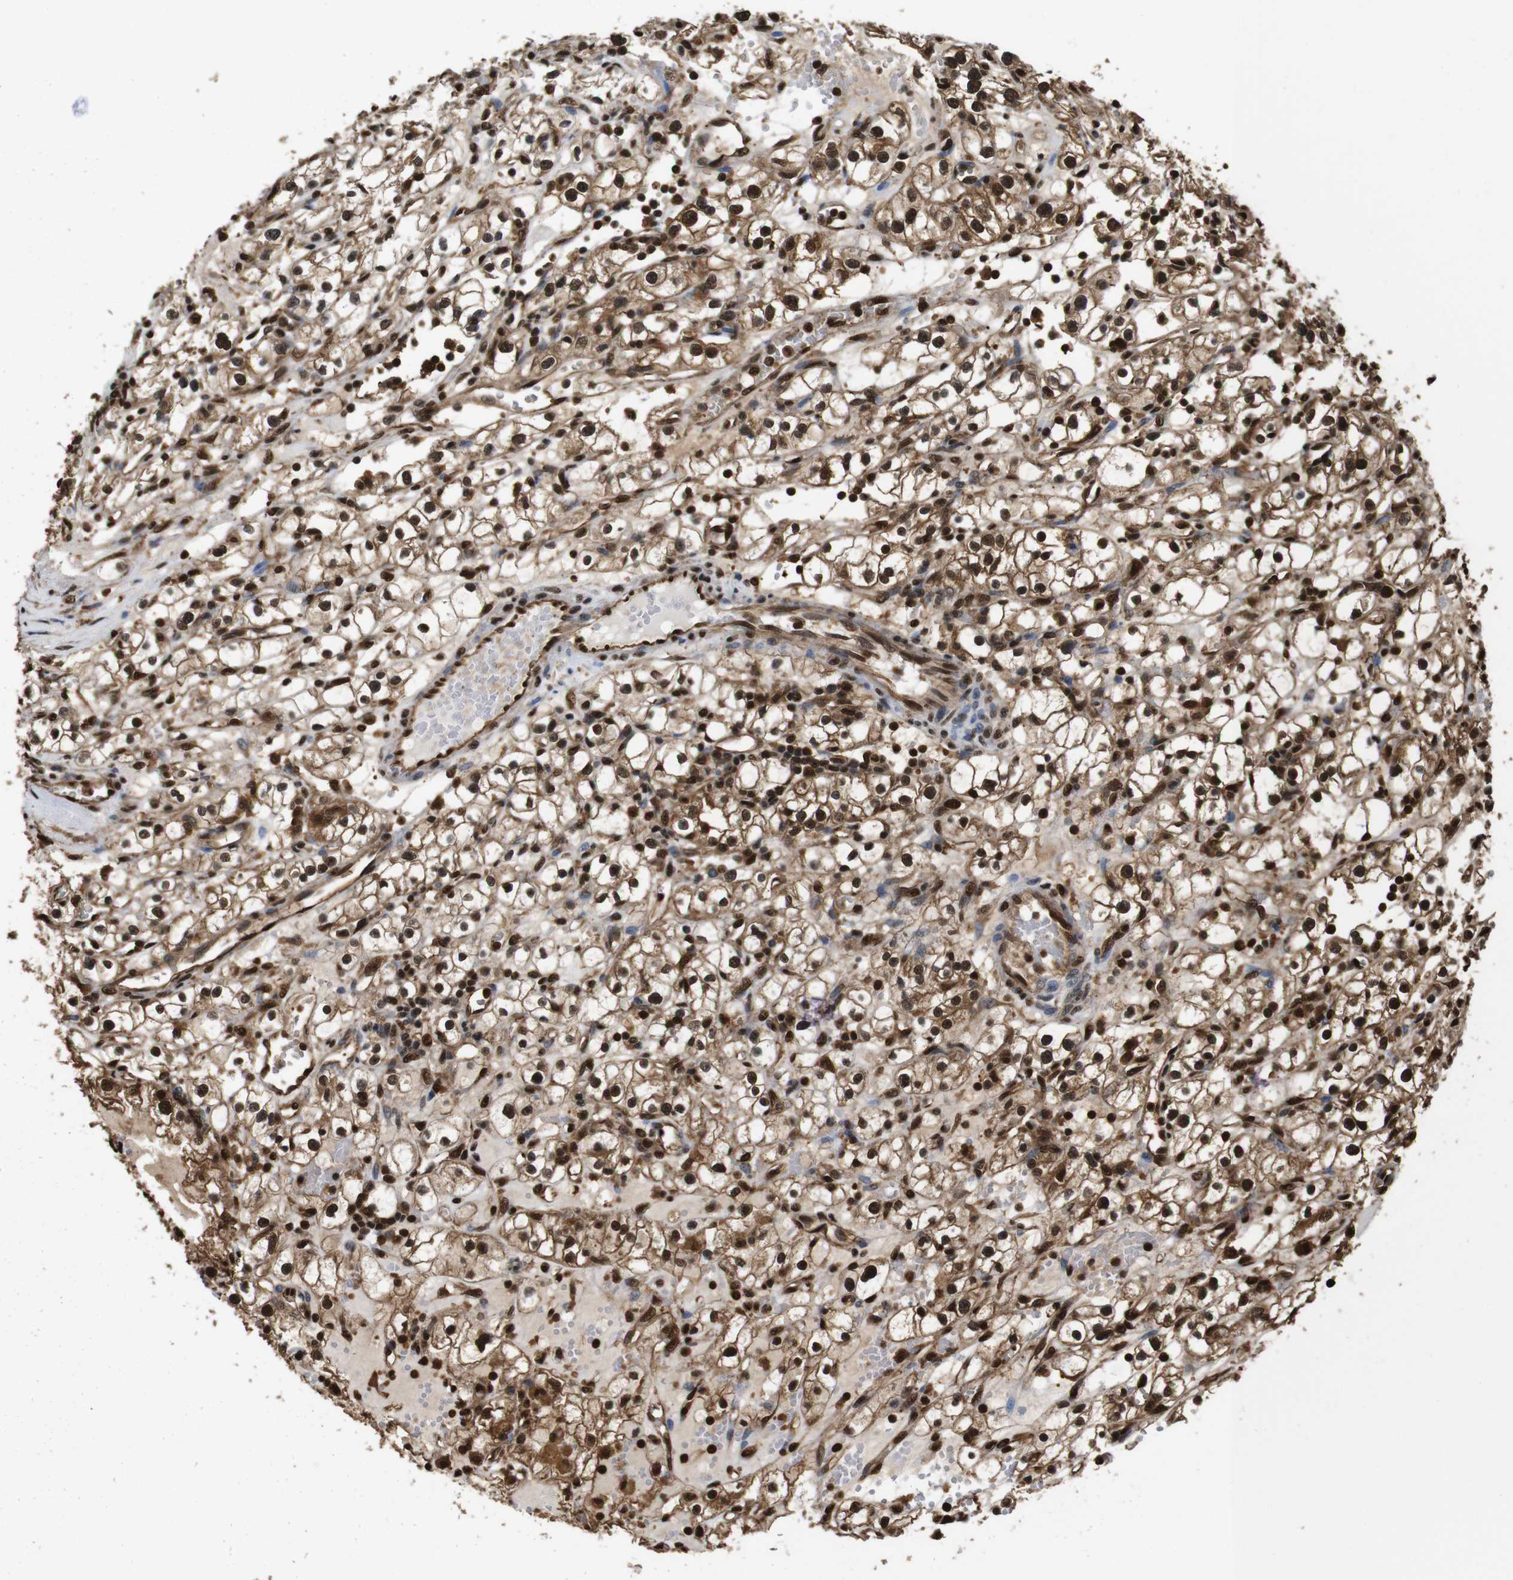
{"staining": {"intensity": "strong", "quantity": ">75%", "location": "cytoplasmic/membranous,nuclear"}, "tissue": "renal cancer", "cell_type": "Tumor cells", "image_type": "cancer", "snomed": [{"axis": "morphology", "description": "Adenocarcinoma, NOS"}, {"axis": "topography", "description": "Kidney"}], "caption": "Adenocarcinoma (renal) was stained to show a protein in brown. There is high levels of strong cytoplasmic/membranous and nuclear staining in about >75% of tumor cells.", "gene": "VCP", "patient": {"sex": "male", "age": 56}}